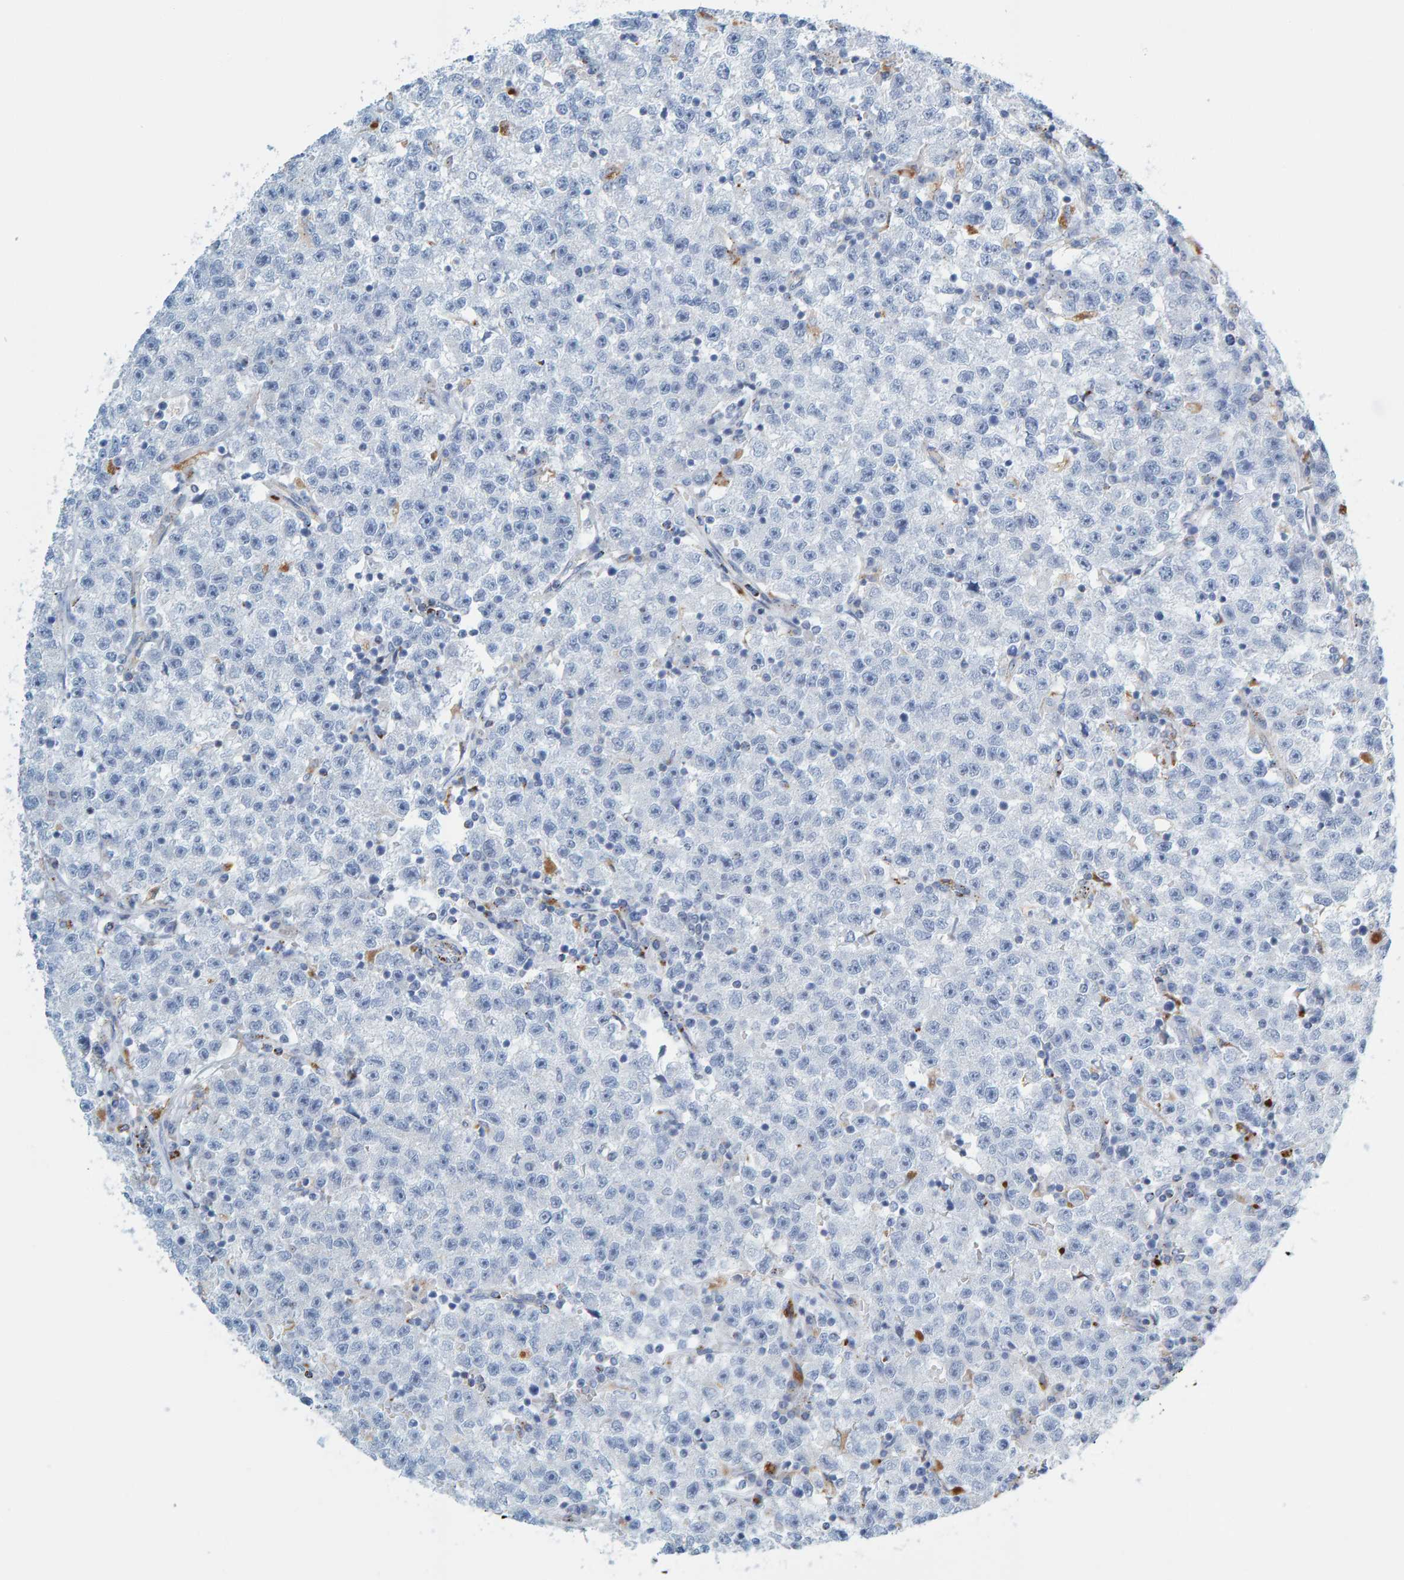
{"staining": {"intensity": "negative", "quantity": "none", "location": "none"}, "tissue": "testis cancer", "cell_type": "Tumor cells", "image_type": "cancer", "snomed": [{"axis": "morphology", "description": "Seminoma, NOS"}, {"axis": "topography", "description": "Testis"}], "caption": "The histopathology image demonstrates no staining of tumor cells in seminoma (testis).", "gene": "BIN3", "patient": {"sex": "male", "age": 22}}